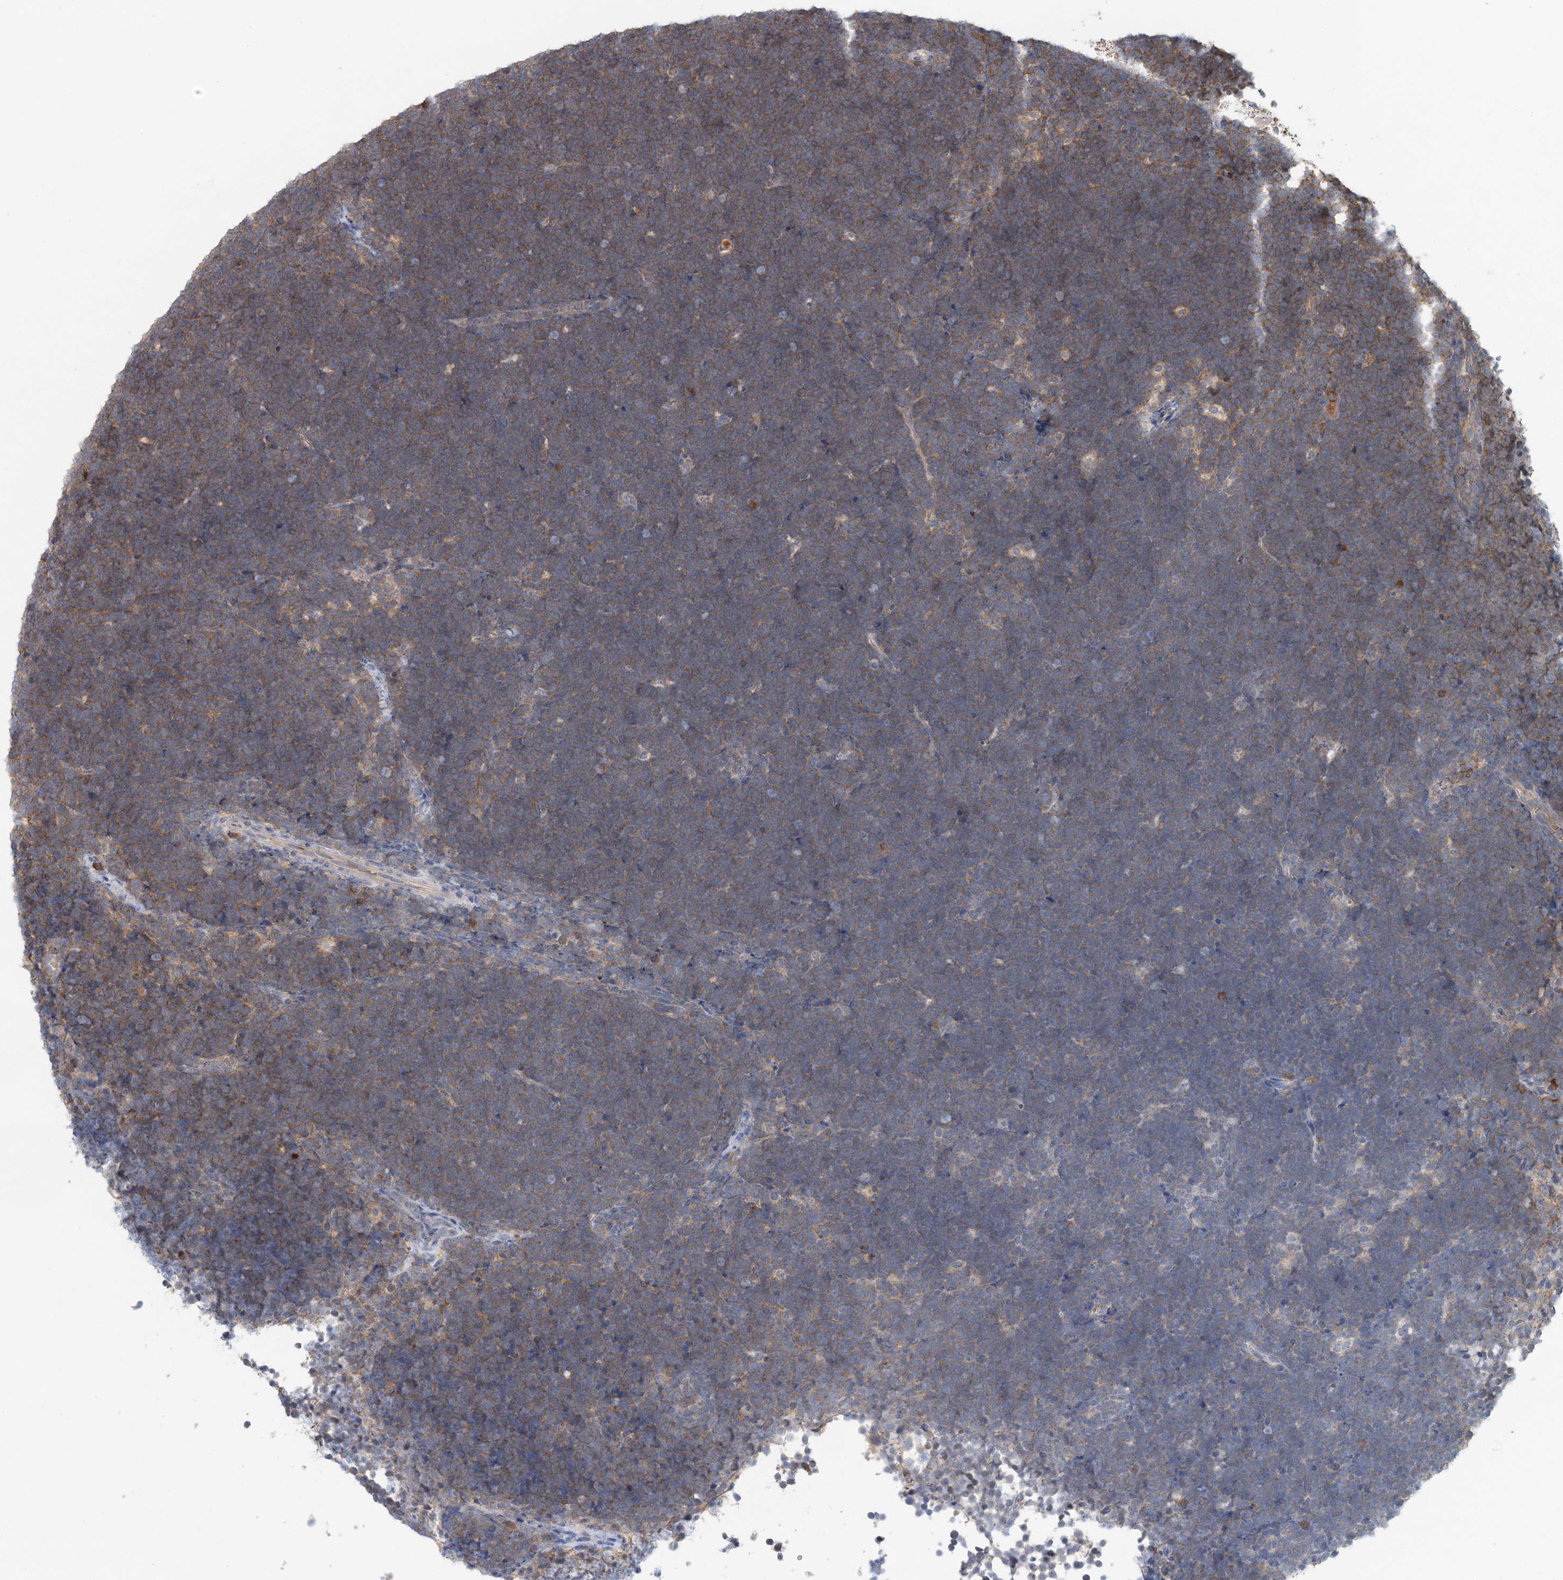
{"staining": {"intensity": "weak", "quantity": ">75%", "location": "cytoplasmic/membranous"}, "tissue": "lymphoma", "cell_type": "Tumor cells", "image_type": "cancer", "snomed": [{"axis": "morphology", "description": "Malignant lymphoma, non-Hodgkin's type, High grade"}, {"axis": "topography", "description": "Lymph node"}], "caption": "Weak cytoplasmic/membranous positivity is seen in approximately >75% of tumor cells in malignant lymphoma, non-Hodgkin's type (high-grade).", "gene": "RNF25", "patient": {"sex": "male", "age": 13}}